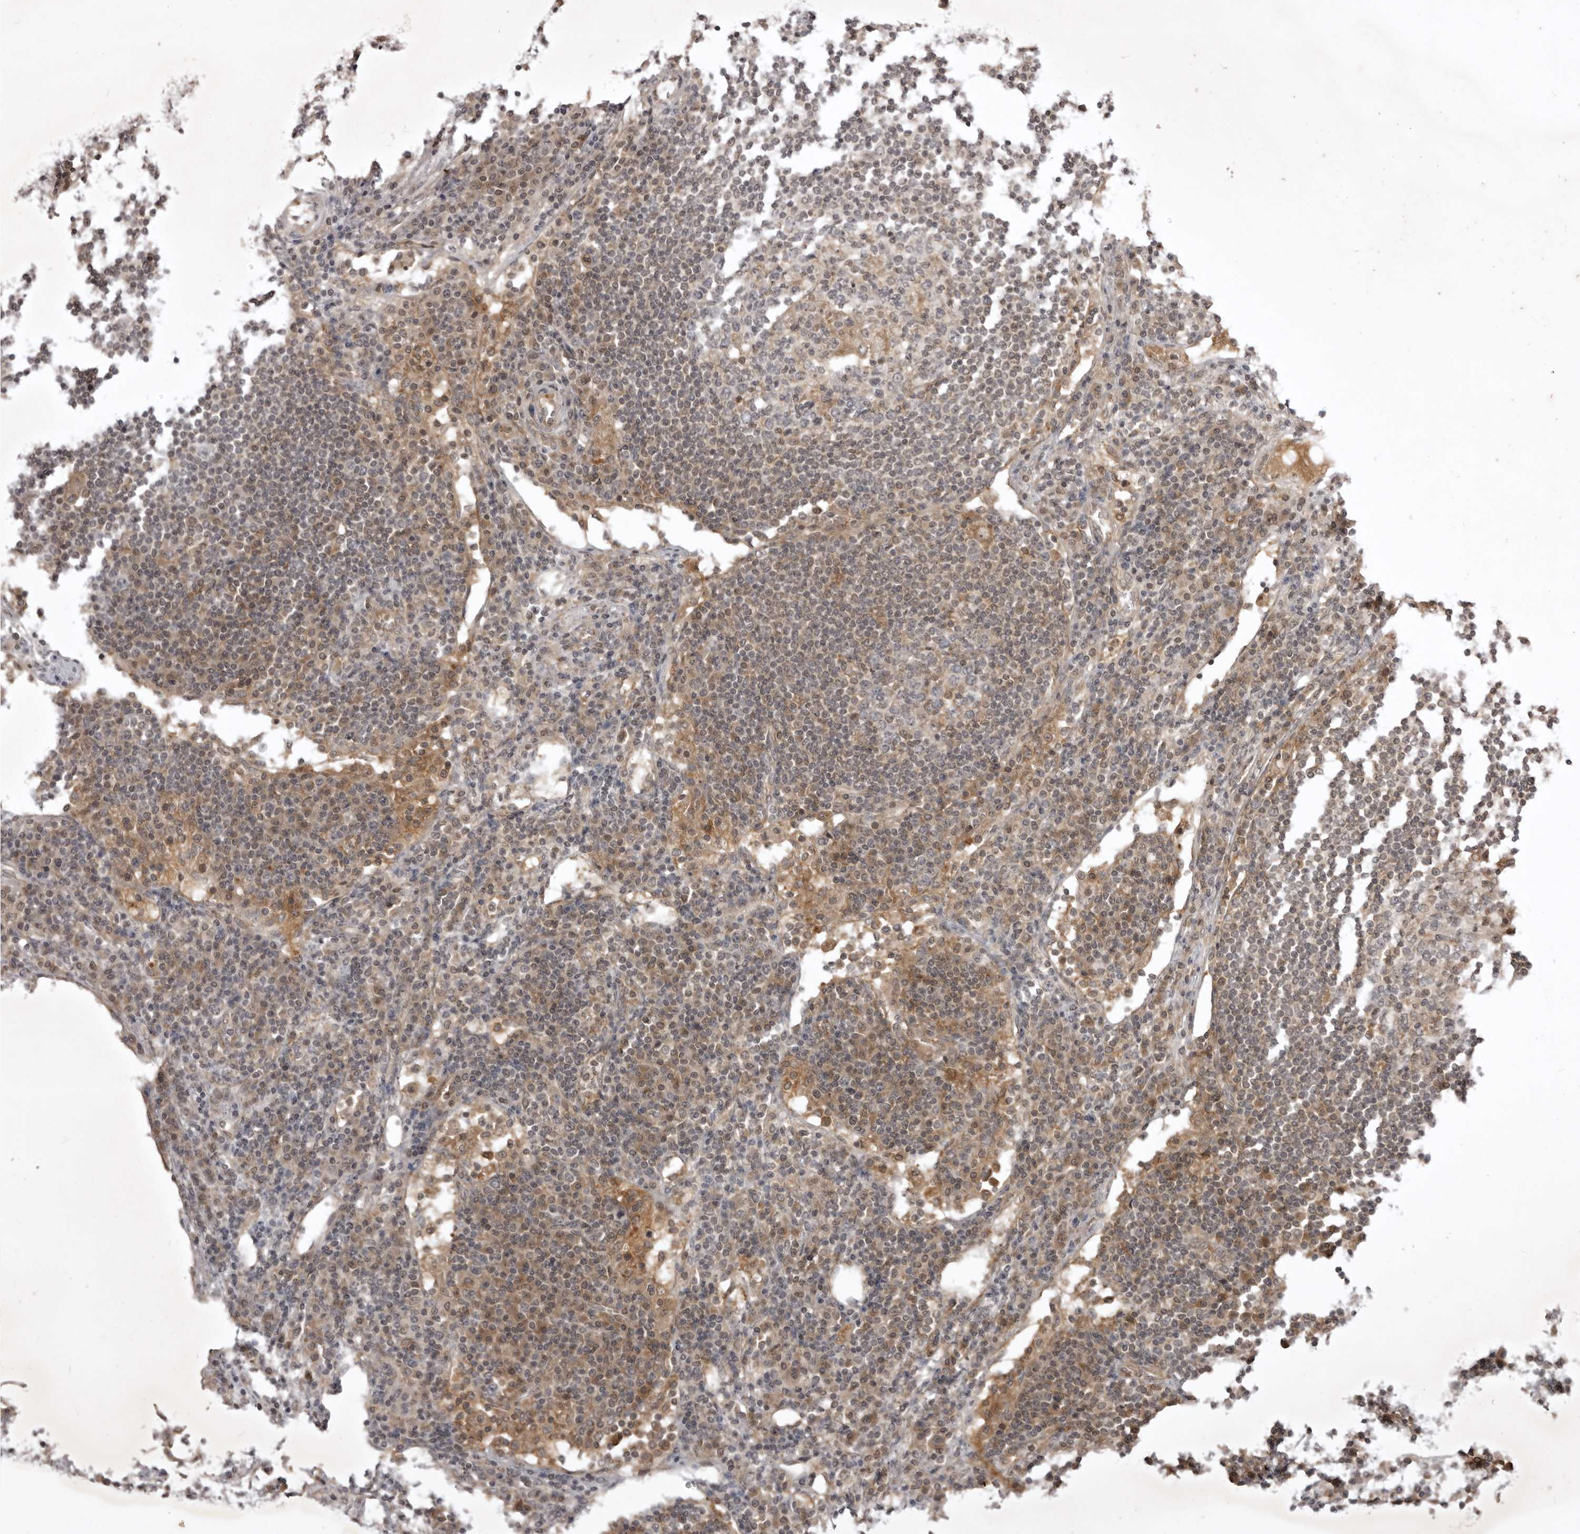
{"staining": {"intensity": "moderate", "quantity": "<25%", "location": "cytoplasmic/membranous"}, "tissue": "lymph node", "cell_type": "Germinal center cells", "image_type": "normal", "snomed": [{"axis": "morphology", "description": "Normal tissue, NOS"}, {"axis": "topography", "description": "Lymph node"}], "caption": "The photomicrograph reveals immunohistochemical staining of unremarkable lymph node. There is moderate cytoplasmic/membranous staining is identified in about <25% of germinal center cells.", "gene": "USP43", "patient": {"sex": "female", "age": 53}}